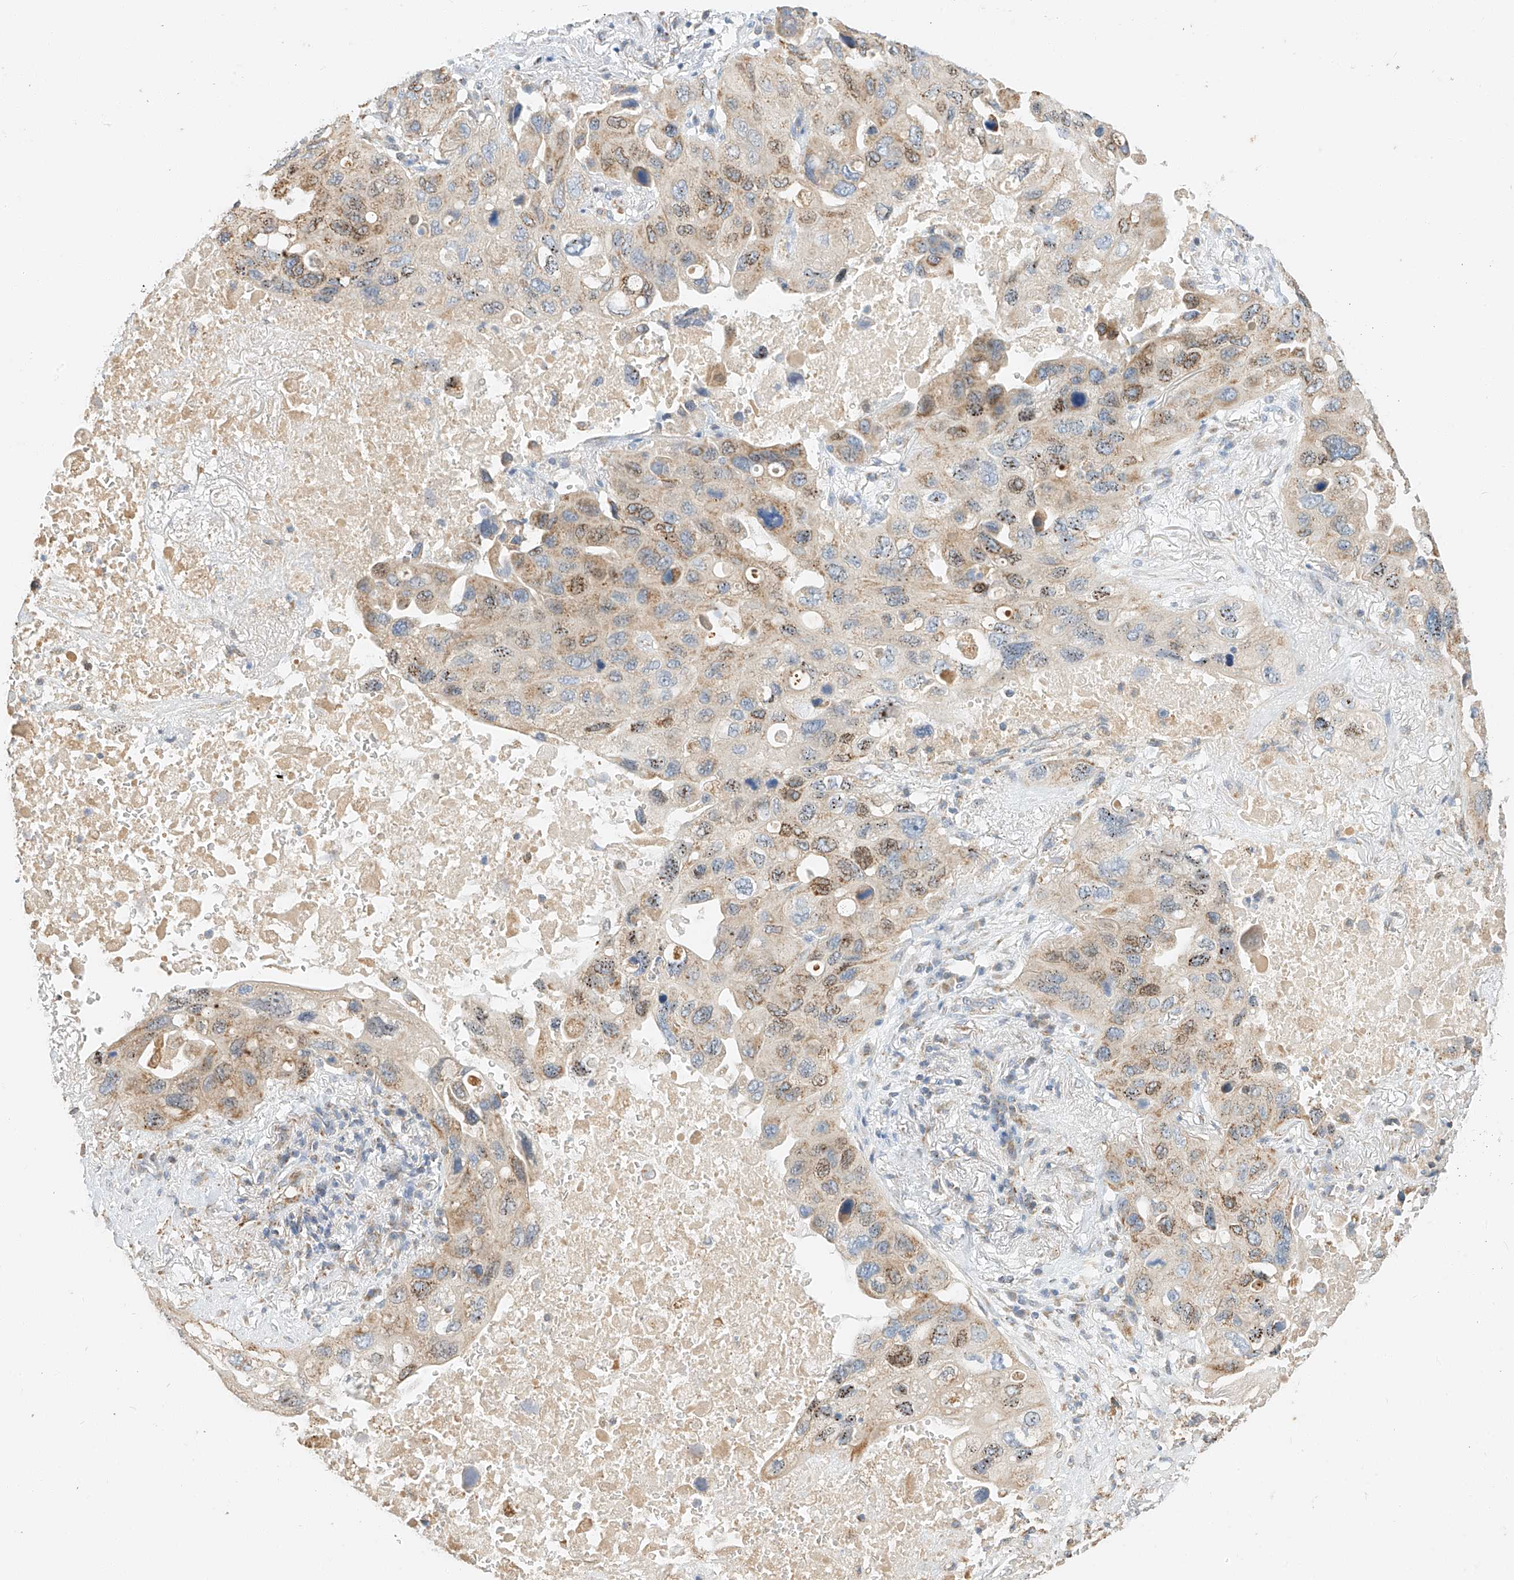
{"staining": {"intensity": "weak", "quantity": ">75%", "location": "cytoplasmic/membranous,nuclear"}, "tissue": "lung cancer", "cell_type": "Tumor cells", "image_type": "cancer", "snomed": [{"axis": "morphology", "description": "Squamous cell carcinoma, NOS"}, {"axis": "topography", "description": "Lung"}], "caption": "Tumor cells exhibit low levels of weak cytoplasmic/membranous and nuclear expression in about >75% of cells in human lung cancer.", "gene": "YIPF7", "patient": {"sex": "female", "age": 73}}